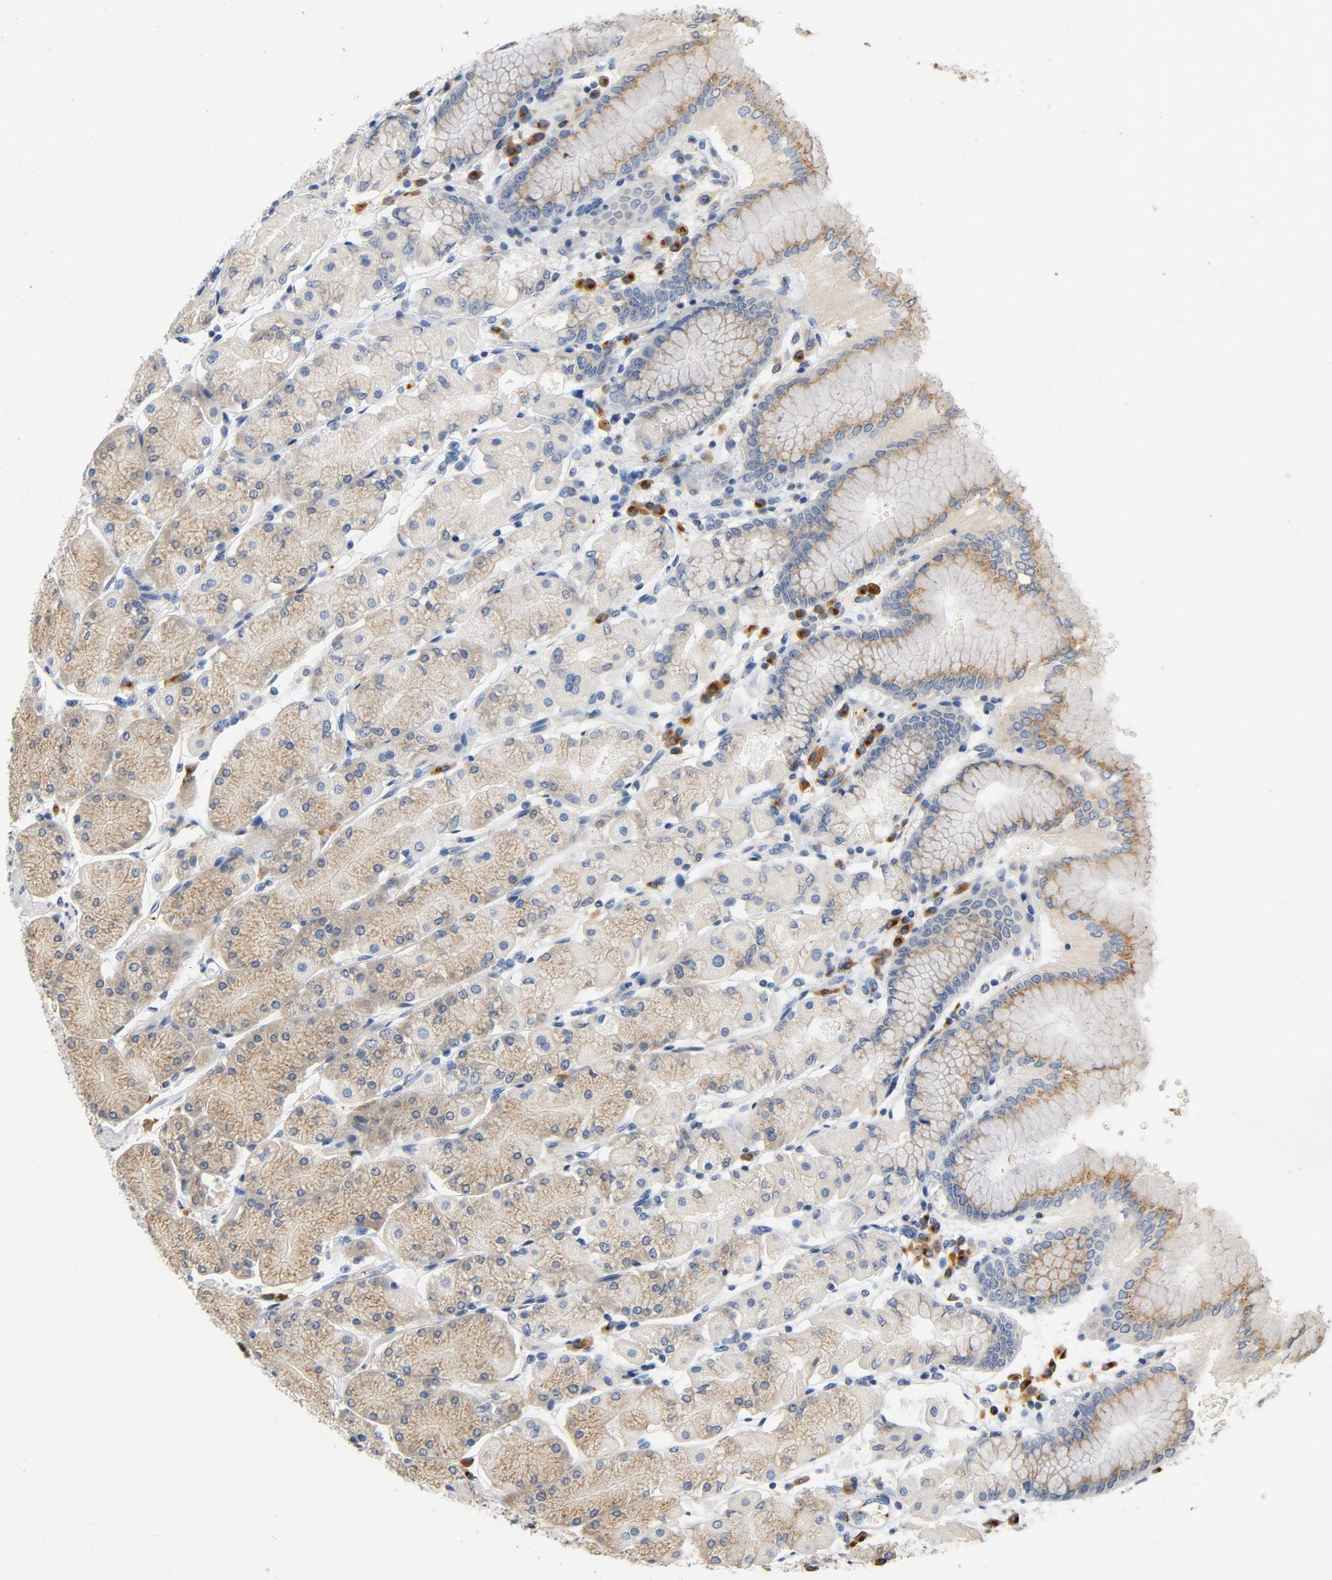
{"staining": {"intensity": "weak", "quantity": "25%-75%", "location": "cytoplasmic/membranous"}, "tissue": "stomach", "cell_type": "Glandular cells", "image_type": "normal", "snomed": [{"axis": "morphology", "description": "Normal tissue, NOS"}, {"axis": "topography", "description": "Stomach, upper"}, {"axis": "topography", "description": "Stomach"}], "caption": "Glandular cells show weak cytoplasmic/membranous expression in about 25%-75% of cells in benign stomach.", "gene": "LMAN2", "patient": {"sex": "male", "age": 76}}